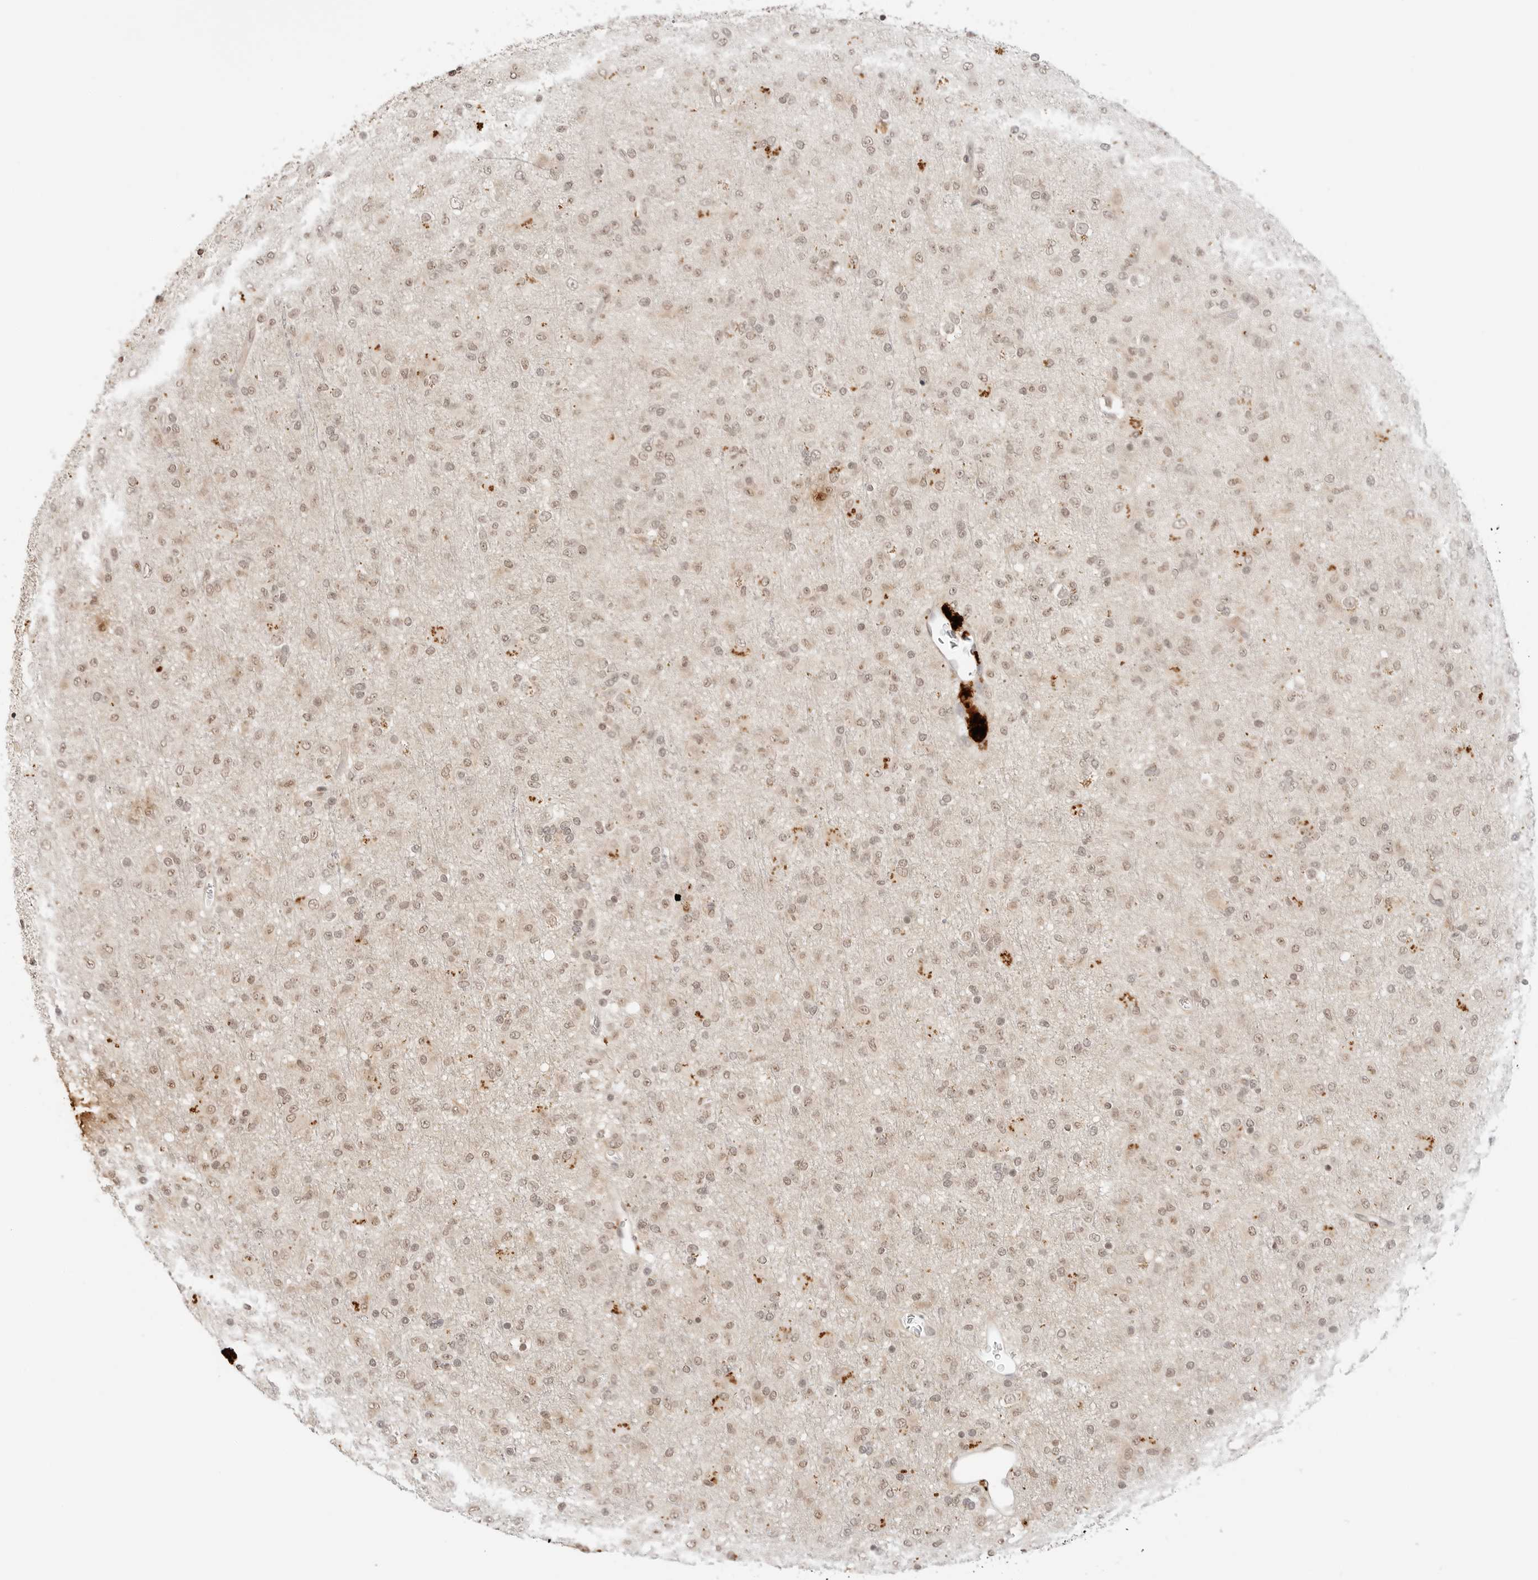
{"staining": {"intensity": "weak", "quantity": ">75%", "location": "nuclear"}, "tissue": "glioma", "cell_type": "Tumor cells", "image_type": "cancer", "snomed": [{"axis": "morphology", "description": "Glioma, malignant, Low grade"}, {"axis": "topography", "description": "Brain"}], "caption": "High-magnification brightfield microscopy of glioma stained with DAB (brown) and counterstained with hematoxylin (blue). tumor cells exhibit weak nuclear expression is identified in about>75% of cells. (DAB (3,3'-diaminobenzidine) IHC with brightfield microscopy, high magnification).", "gene": "GPR34", "patient": {"sex": "male", "age": 65}}